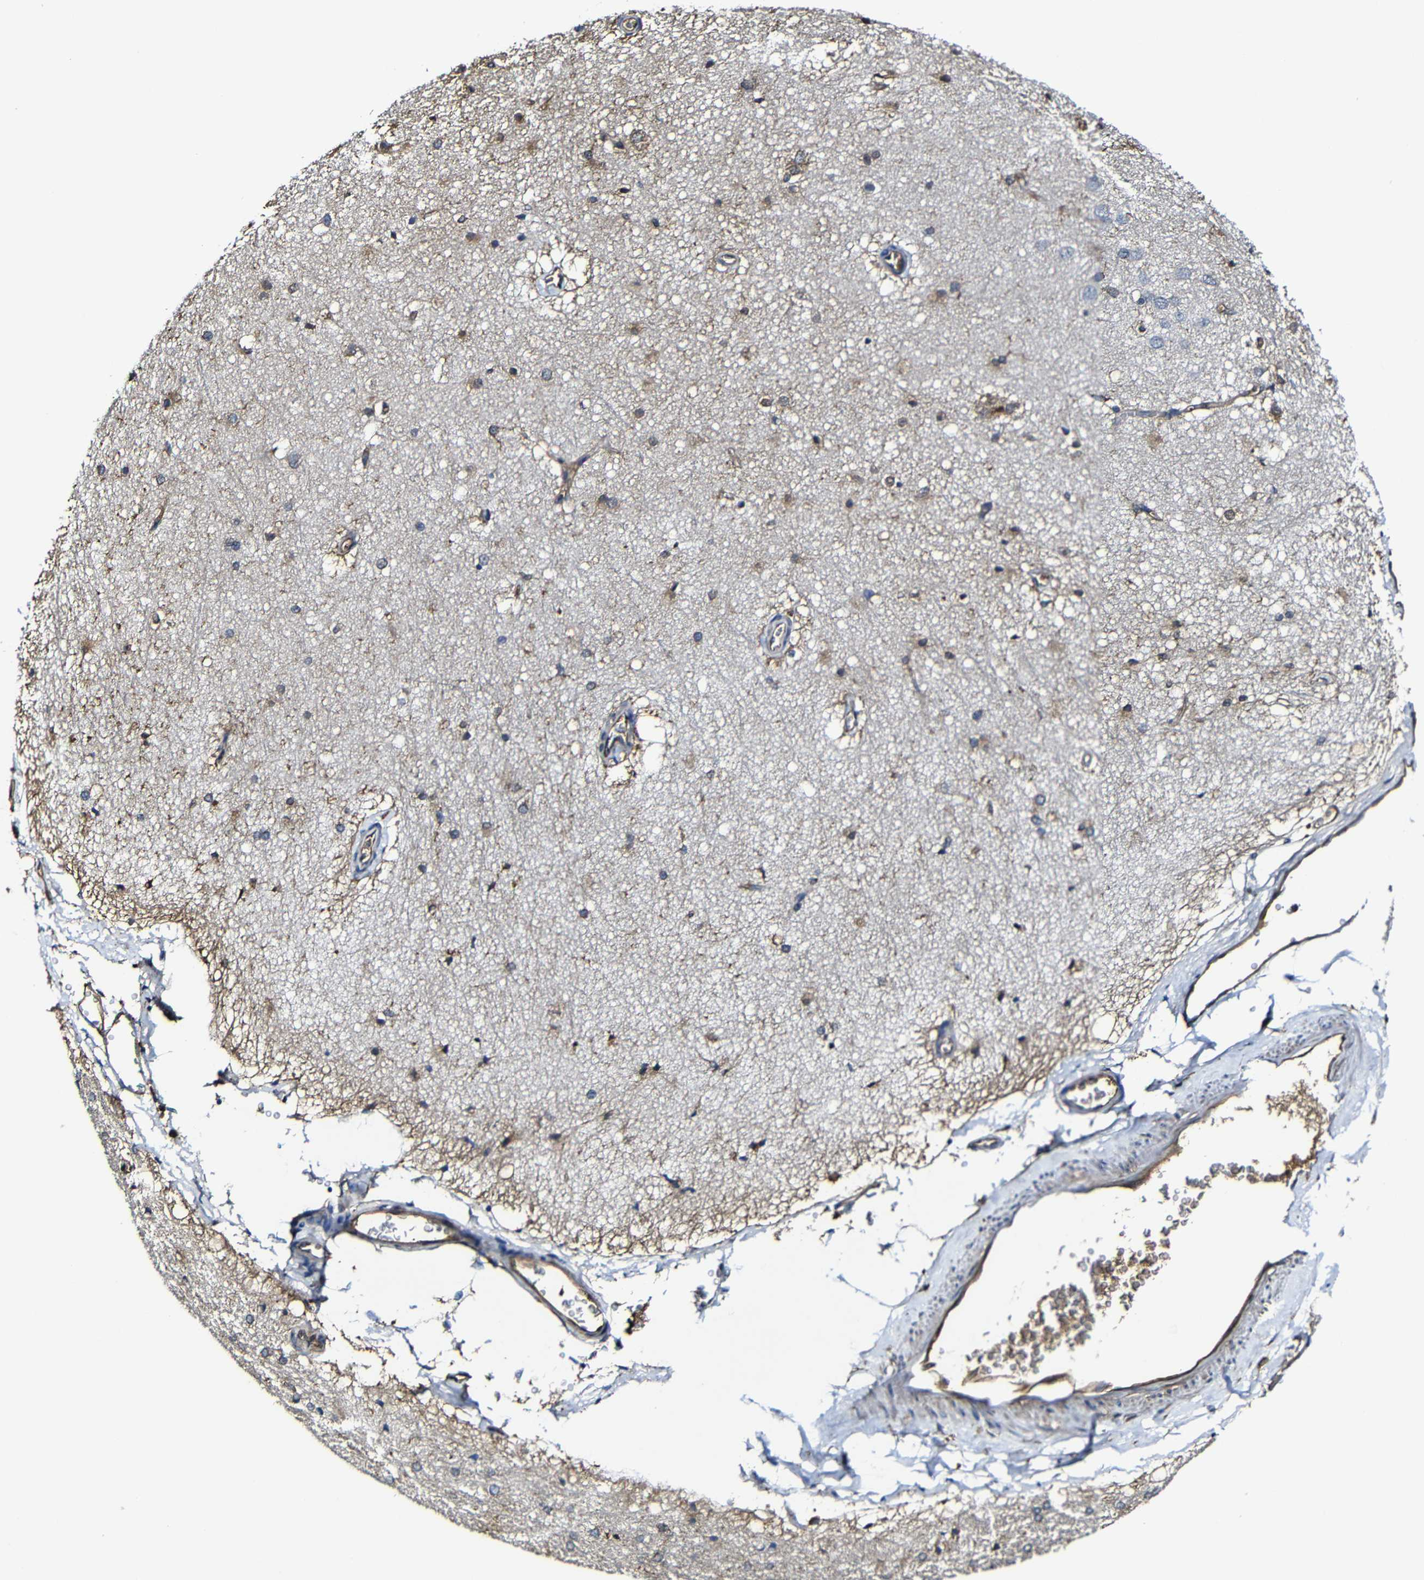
{"staining": {"intensity": "moderate", "quantity": "<25%", "location": "cytoplasmic/membranous"}, "tissue": "hippocampus", "cell_type": "Glial cells", "image_type": "normal", "snomed": [{"axis": "morphology", "description": "Normal tissue, NOS"}, {"axis": "topography", "description": "Hippocampus"}], "caption": "Immunohistochemical staining of unremarkable human hippocampus displays low levels of moderate cytoplasmic/membranous expression in approximately <25% of glial cells. (DAB IHC with brightfield microscopy, high magnification).", "gene": "MSN", "patient": {"sex": "female", "age": 19}}